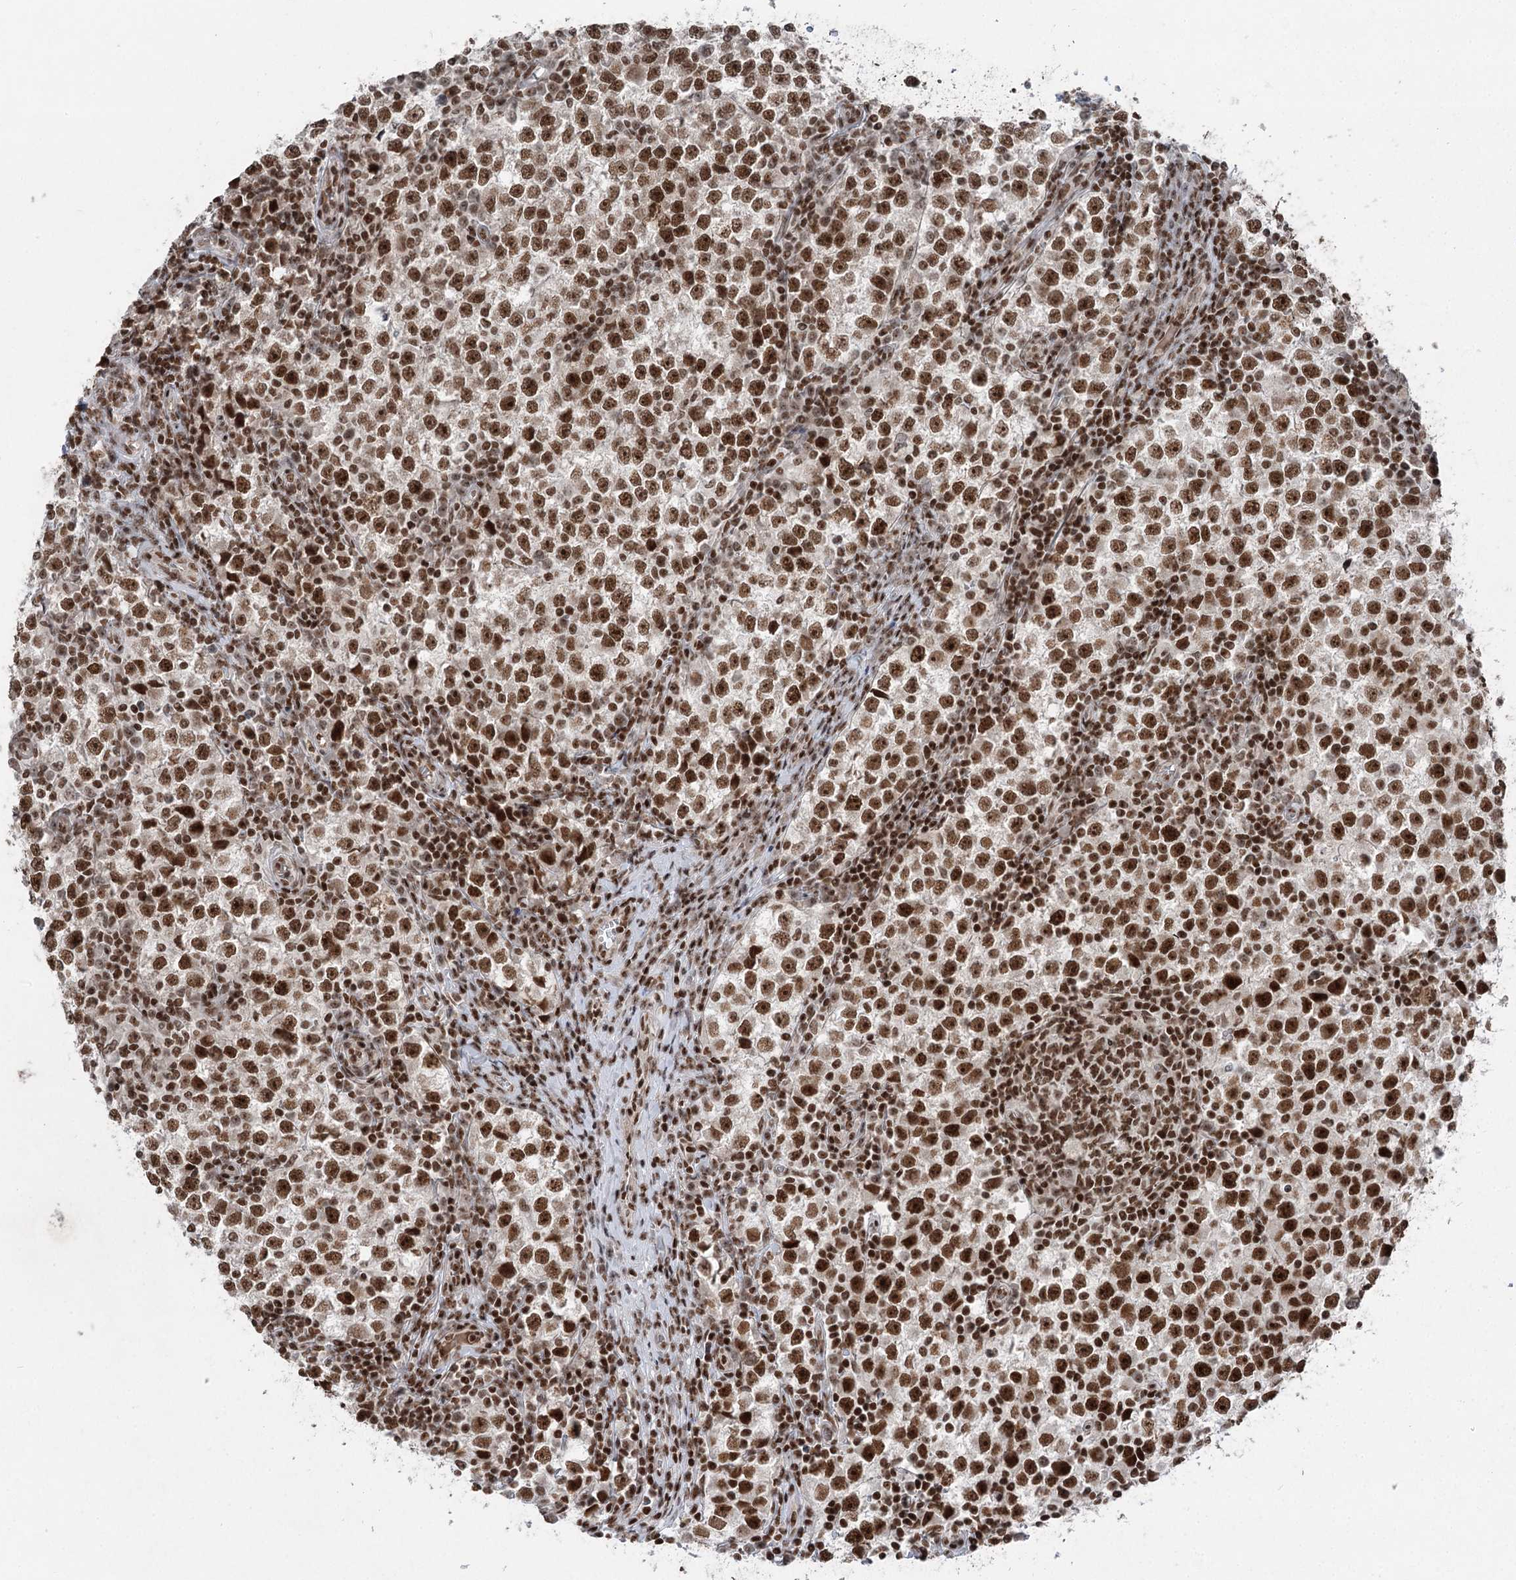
{"staining": {"intensity": "strong", "quantity": ">75%", "location": "nuclear"}, "tissue": "testis cancer", "cell_type": "Tumor cells", "image_type": "cancer", "snomed": [{"axis": "morphology", "description": "Seminoma, NOS"}, {"axis": "topography", "description": "Testis"}], "caption": "Testis cancer (seminoma) stained for a protein reveals strong nuclear positivity in tumor cells. The protein is shown in brown color, while the nuclei are stained blue.", "gene": "CGGBP1", "patient": {"sex": "male", "age": 65}}